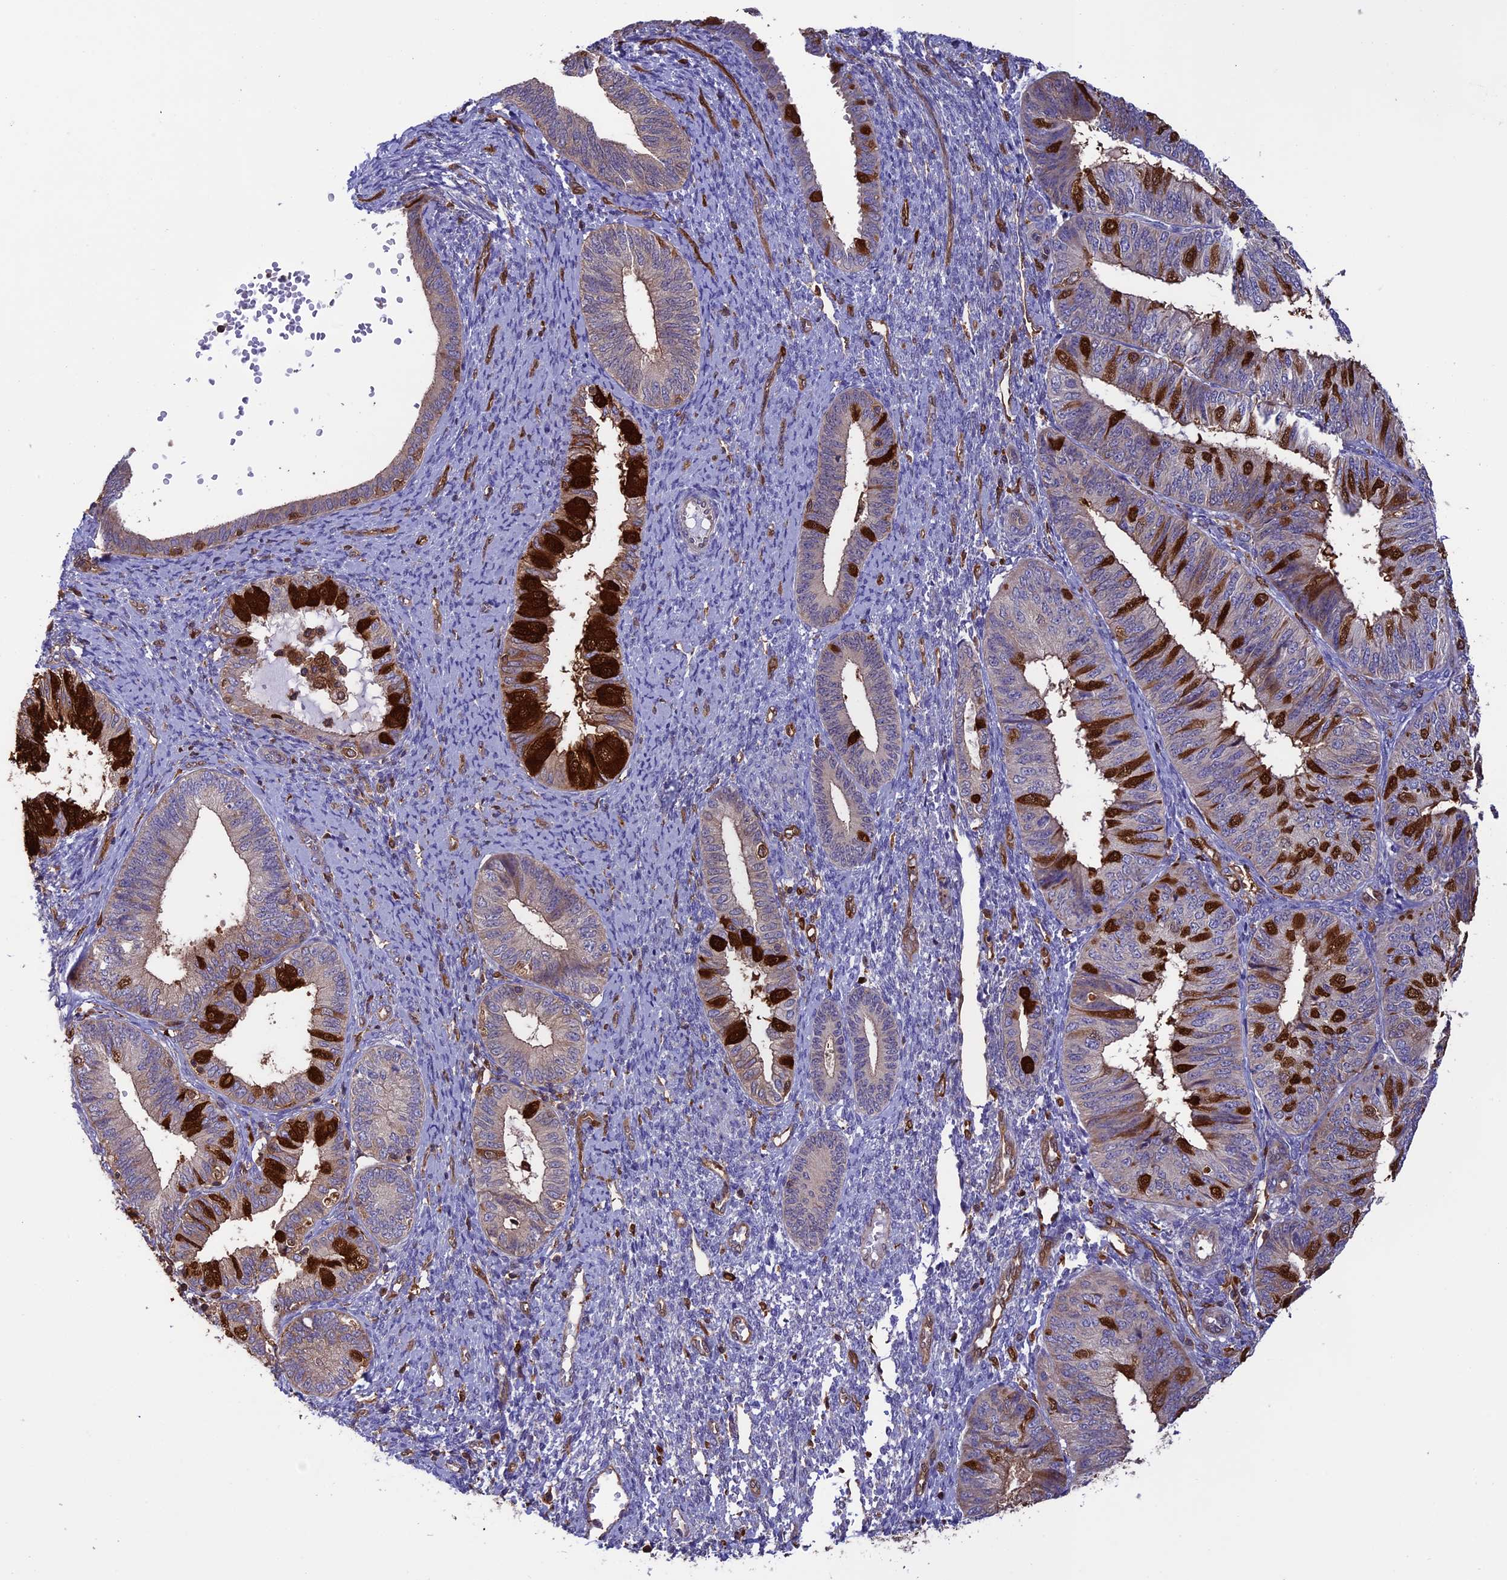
{"staining": {"intensity": "strong", "quantity": "<25%", "location": "cytoplasmic/membranous,nuclear"}, "tissue": "endometrial cancer", "cell_type": "Tumor cells", "image_type": "cancer", "snomed": [{"axis": "morphology", "description": "Adenocarcinoma, NOS"}, {"axis": "topography", "description": "Endometrium"}], "caption": "An image of human endometrial adenocarcinoma stained for a protein displays strong cytoplasmic/membranous and nuclear brown staining in tumor cells.", "gene": "ARHGAP18", "patient": {"sex": "female", "age": 58}}